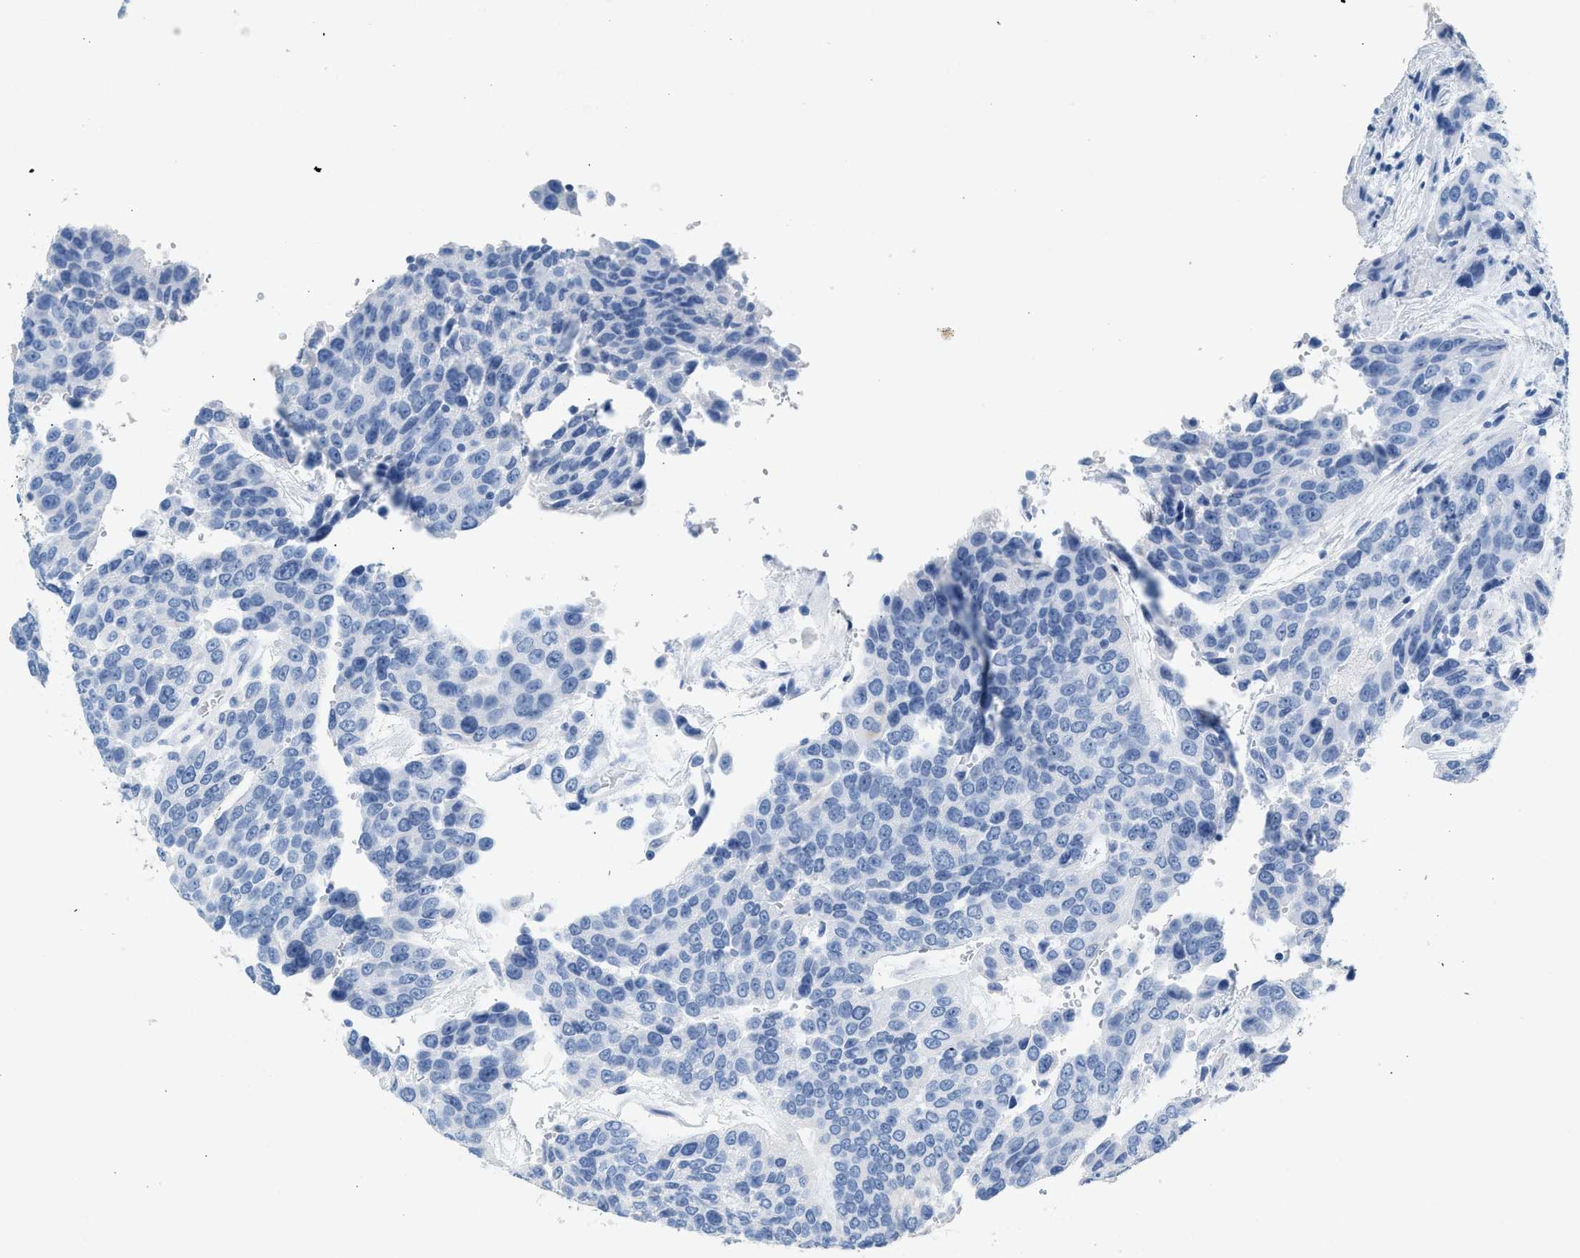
{"staining": {"intensity": "negative", "quantity": "none", "location": "none"}, "tissue": "urothelial cancer", "cell_type": "Tumor cells", "image_type": "cancer", "snomed": [{"axis": "morphology", "description": "Urothelial carcinoma, High grade"}, {"axis": "topography", "description": "Urinary bladder"}], "caption": "Immunohistochemistry image of neoplastic tissue: human urothelial carcinoma (high-grade) stained with DAB exhibits no significant protein positivity in tumor cells.", "gene": "HHATL", "patient": {"sex": "female", "age": 80}}